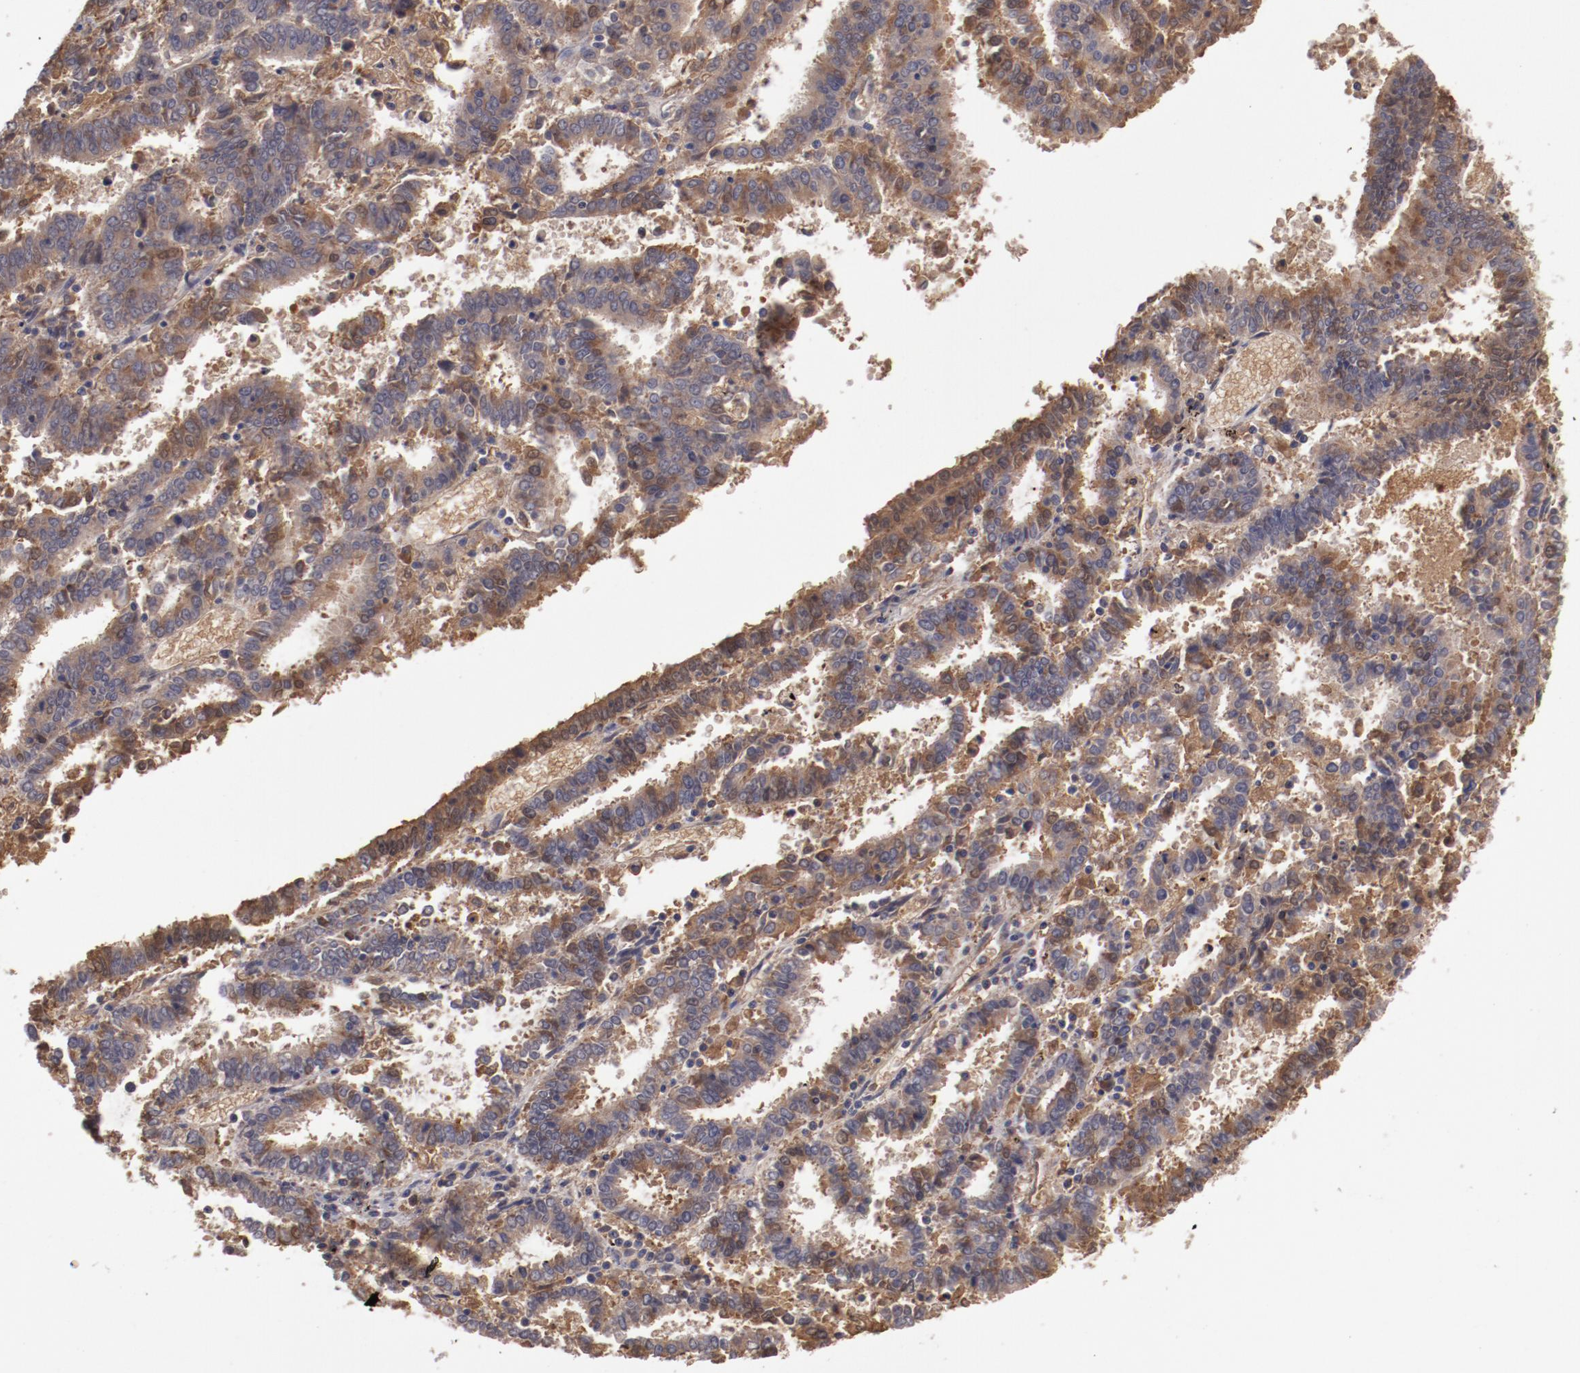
{"staining": {"intensity": "moderate", "quantity": "25%-75%", "location": "cytoplasmic/membranous"}, "tissue": "endometrial cancer", "cell_type": "Tumor cells", "image_type": "cancer", "snomed": [{"axis": "morphology", "description": "Adenocarcinoma, NOS"}, {"axis": "topography", "description": "Uterus"}], "caption": "An immunohistochemistry (IHC) photomicrograph of tumor tissue is shown. Protein staining in brown labels moderate cytoplasmic/membranous positivity in endometrial cancer within tumor cells. Ihc stains the protein of interest in brown and the nuclei are stained blue.", "gene": "CP", "patient": {"sex": "female", "age": 83}}